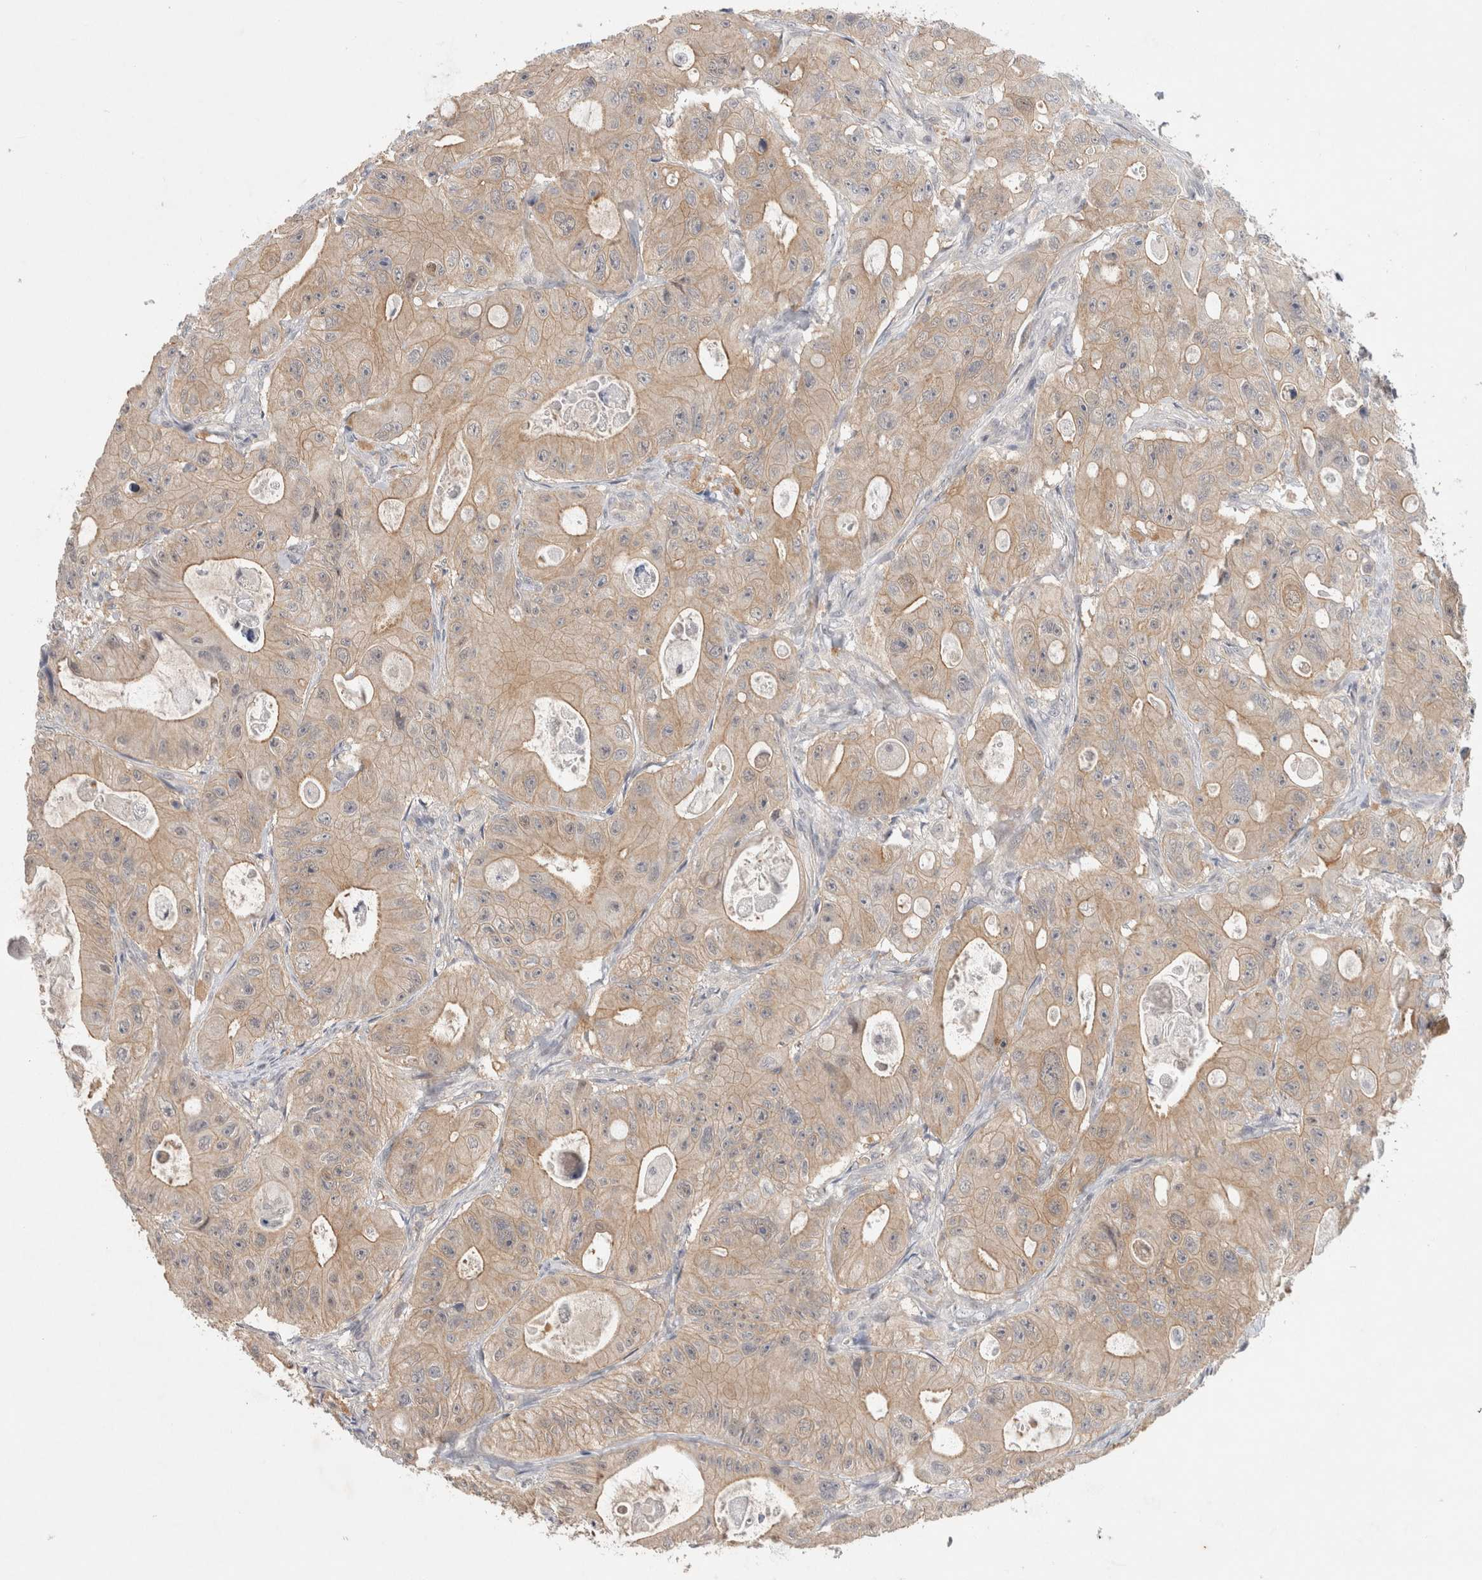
{"staining": {"intensity": "weak", "quantity": ">75%", "location": "cytoplasmic/membranous"}, "tissue": "colorectal cancer", "cell_type": "Tumor cells", "image_type": "cancer", "snomed": [{"axis": "morphology", "description": "Adenocarcinoma, NOS"}, {"axis": "topography", "description": "Colon"}], "caption": "IHC staining of colorectal cancer (adenocarcinoma), which reveals low levels of weak cytoplasmic/membranous staining in approximately >75% of tumor cells indicating weak cytoplasmic/membranous protein positivity. The staining was performed using DAB (brown) for protein detection and nuclei were counterstained in hematoxylin (blue).", "gene": "CERS3", "patient": {"sex": "female", "age": 46}}